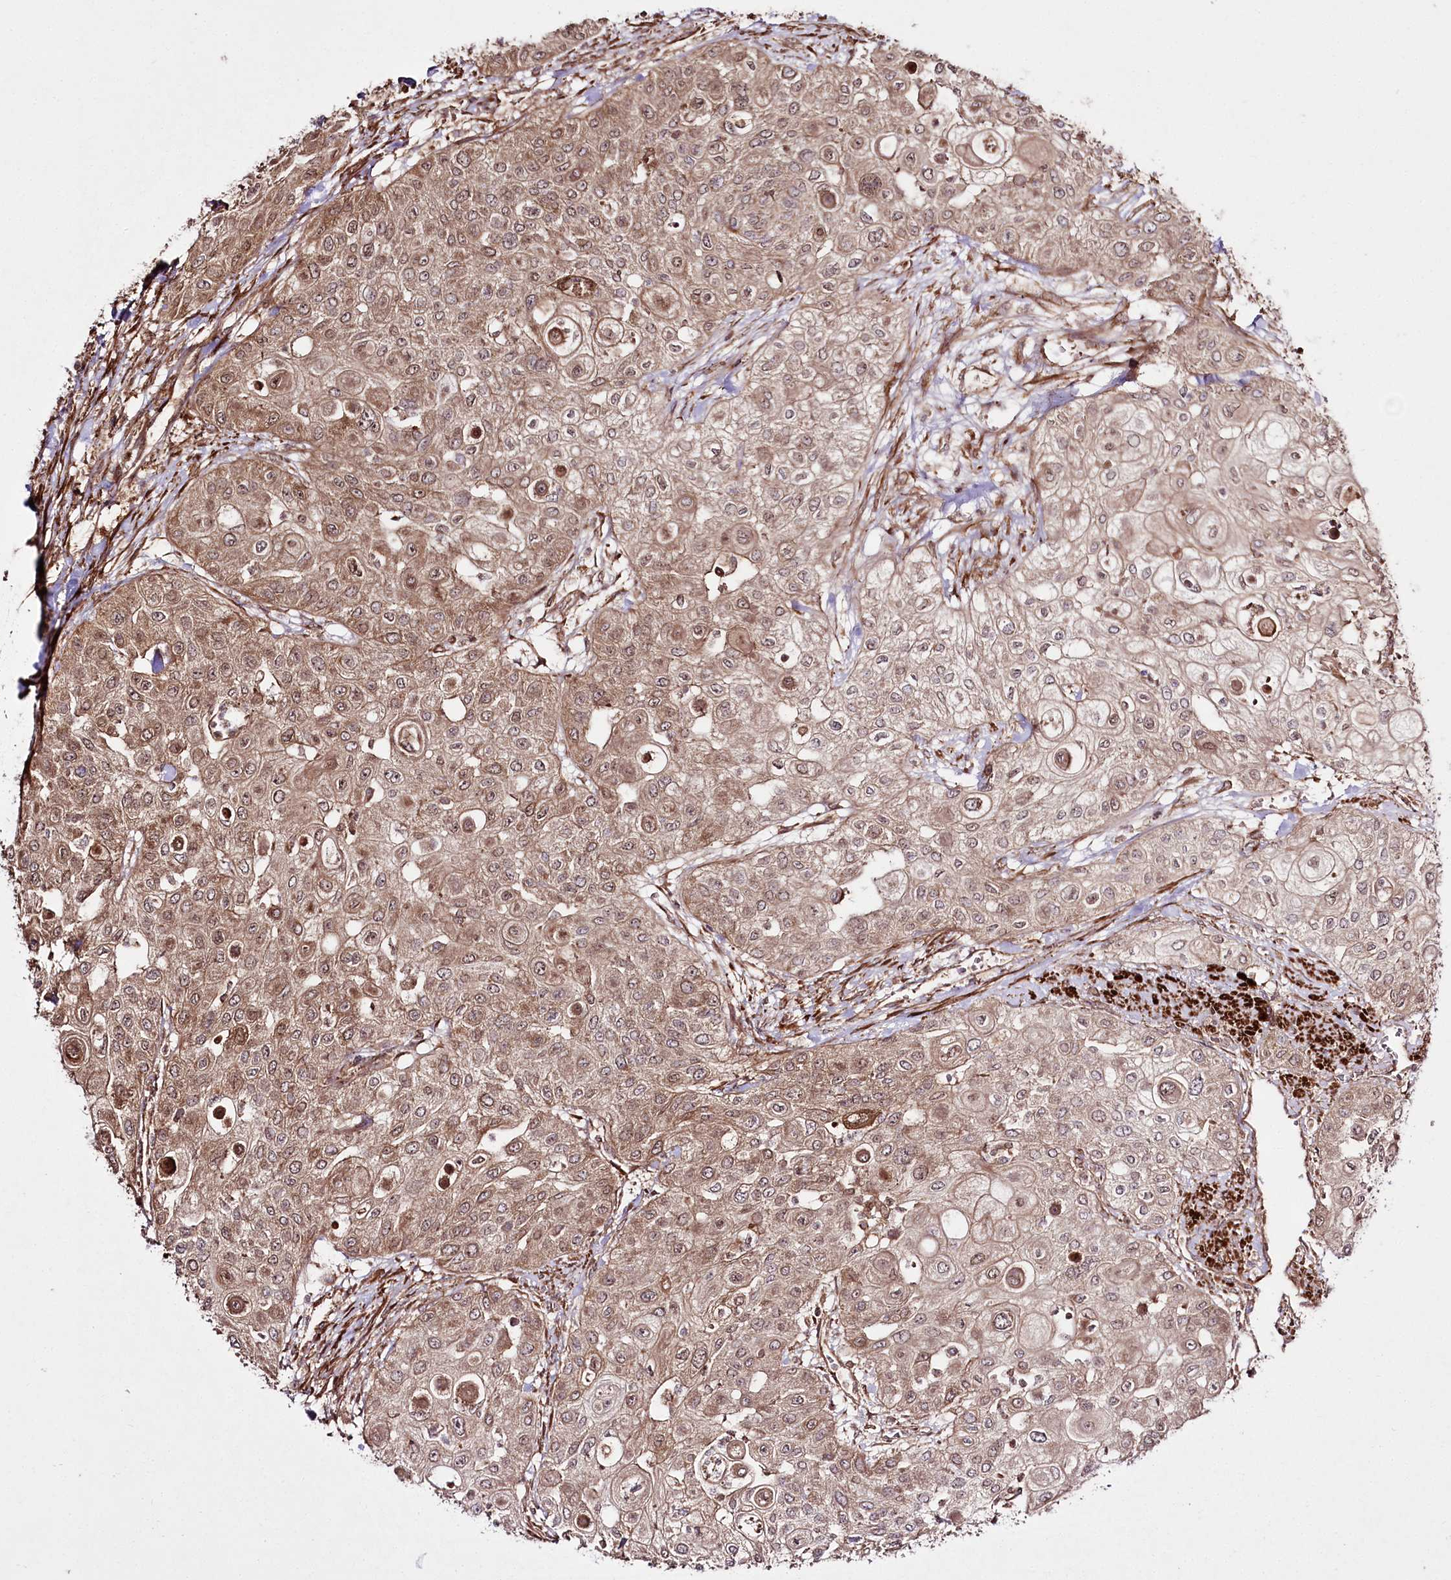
{"staining": {"intensity": "moderate", "quantity": ">75%", "location": "cytoplasmic/membranous"}, "tissue": "urothelial cancer", "cell_type": "Tumor cells", "image_type": "cancer", "snomed": [{"axis": "morphology", "description": "Urothelial carcinoma, High grade"}, {"axis": "topography", "description": "Urinary bladder"}], "caption": "An image showing moderate cytoplasmic/membranous staining in about >75% of tumor cells in urothelial carcinoma (high-grade), as visualized by brown immunohistochemical staining.", "gene": "REXO2", "patient": {"sex": "female", "age": 79}}